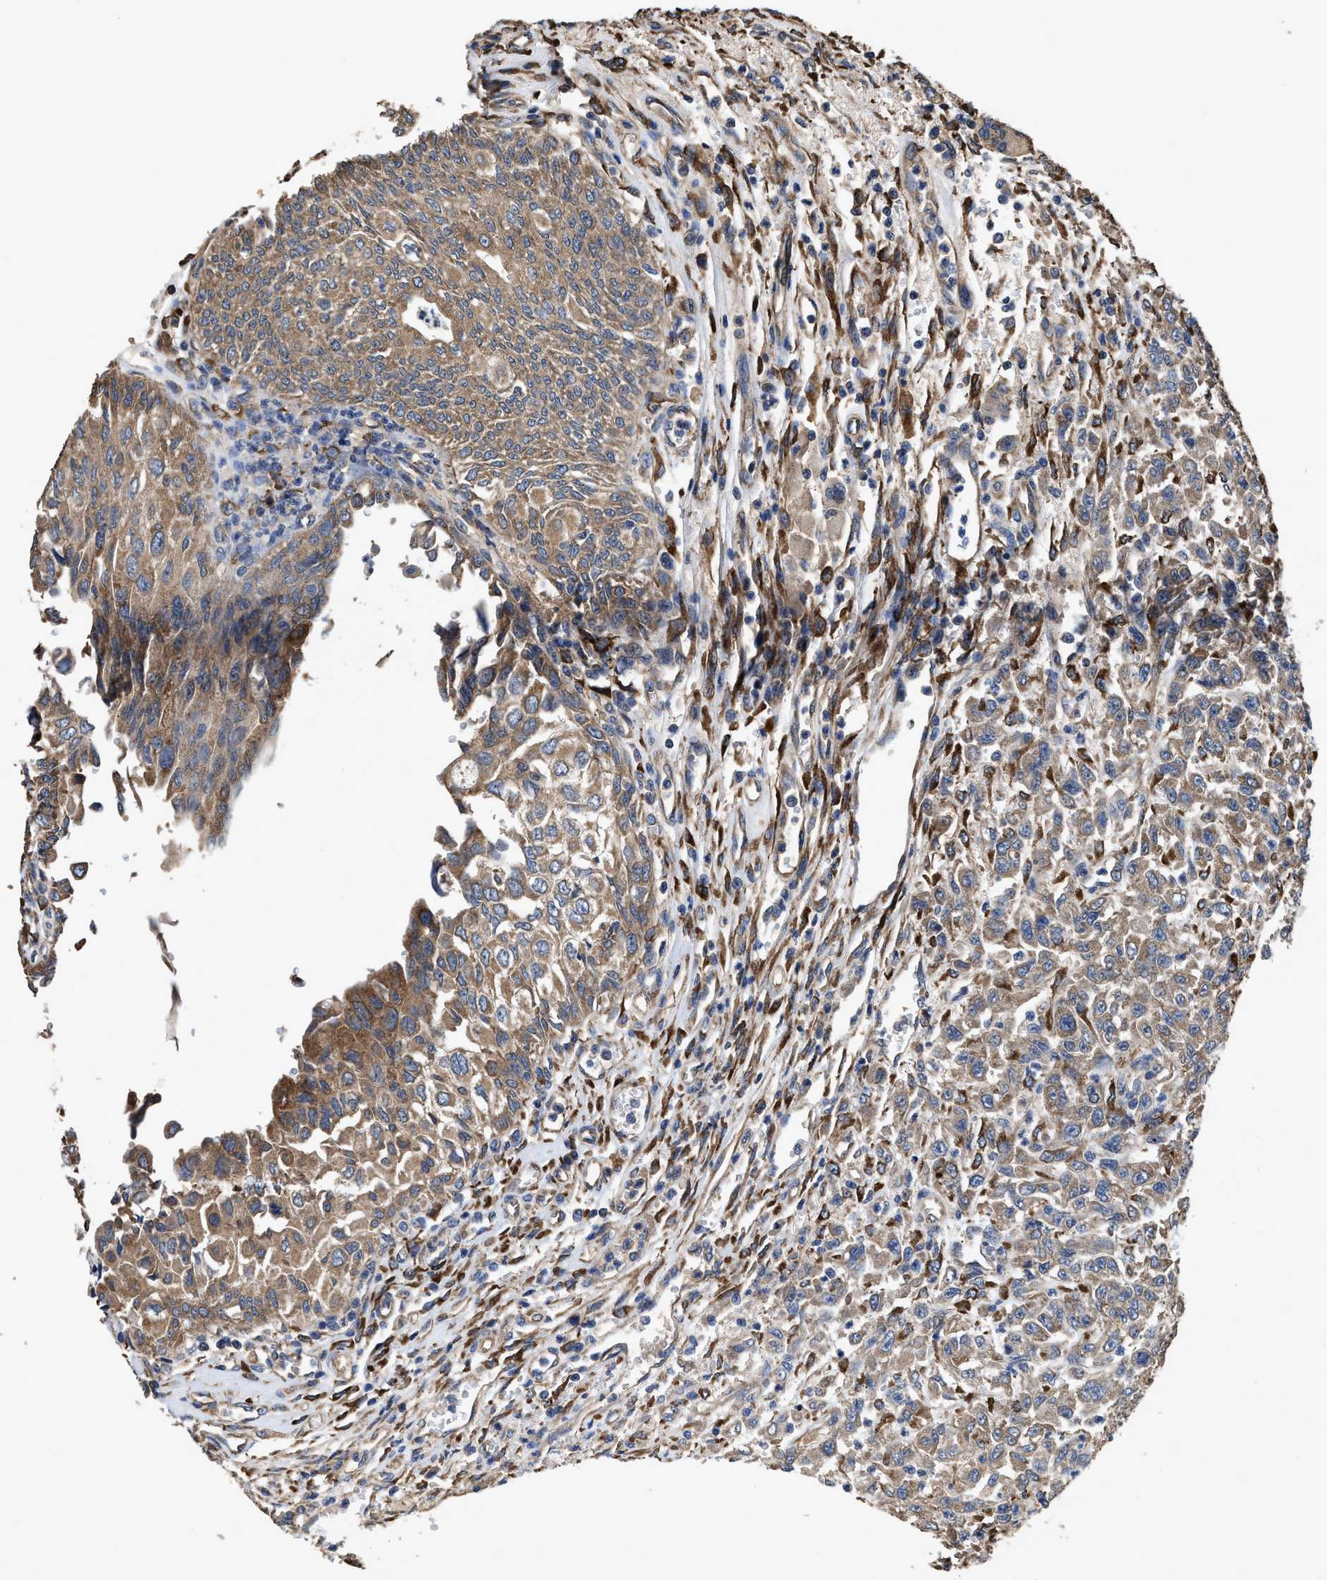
{"staining": {"intensity": "moderate", "quantity": ">75%", "location": "cytoplasmic/membranous"}, "tissue": "urothelial cancer", "cell_type": "Tumor cells", "image_type": "cancer", "snomed": [{"axis": "morphology", "description": "Urothelial carcinoma, High grade"}, {"axis": "topography", "description": "Urinary bladder"}], "caption": "IHC of human urothelial cancer reveals medium levels of moderate cytoplasmic/membranous positivity in approximately >75% of tumor cells.", "gene": "IDNK", "patient": {"sex": "male", "age": 46}}